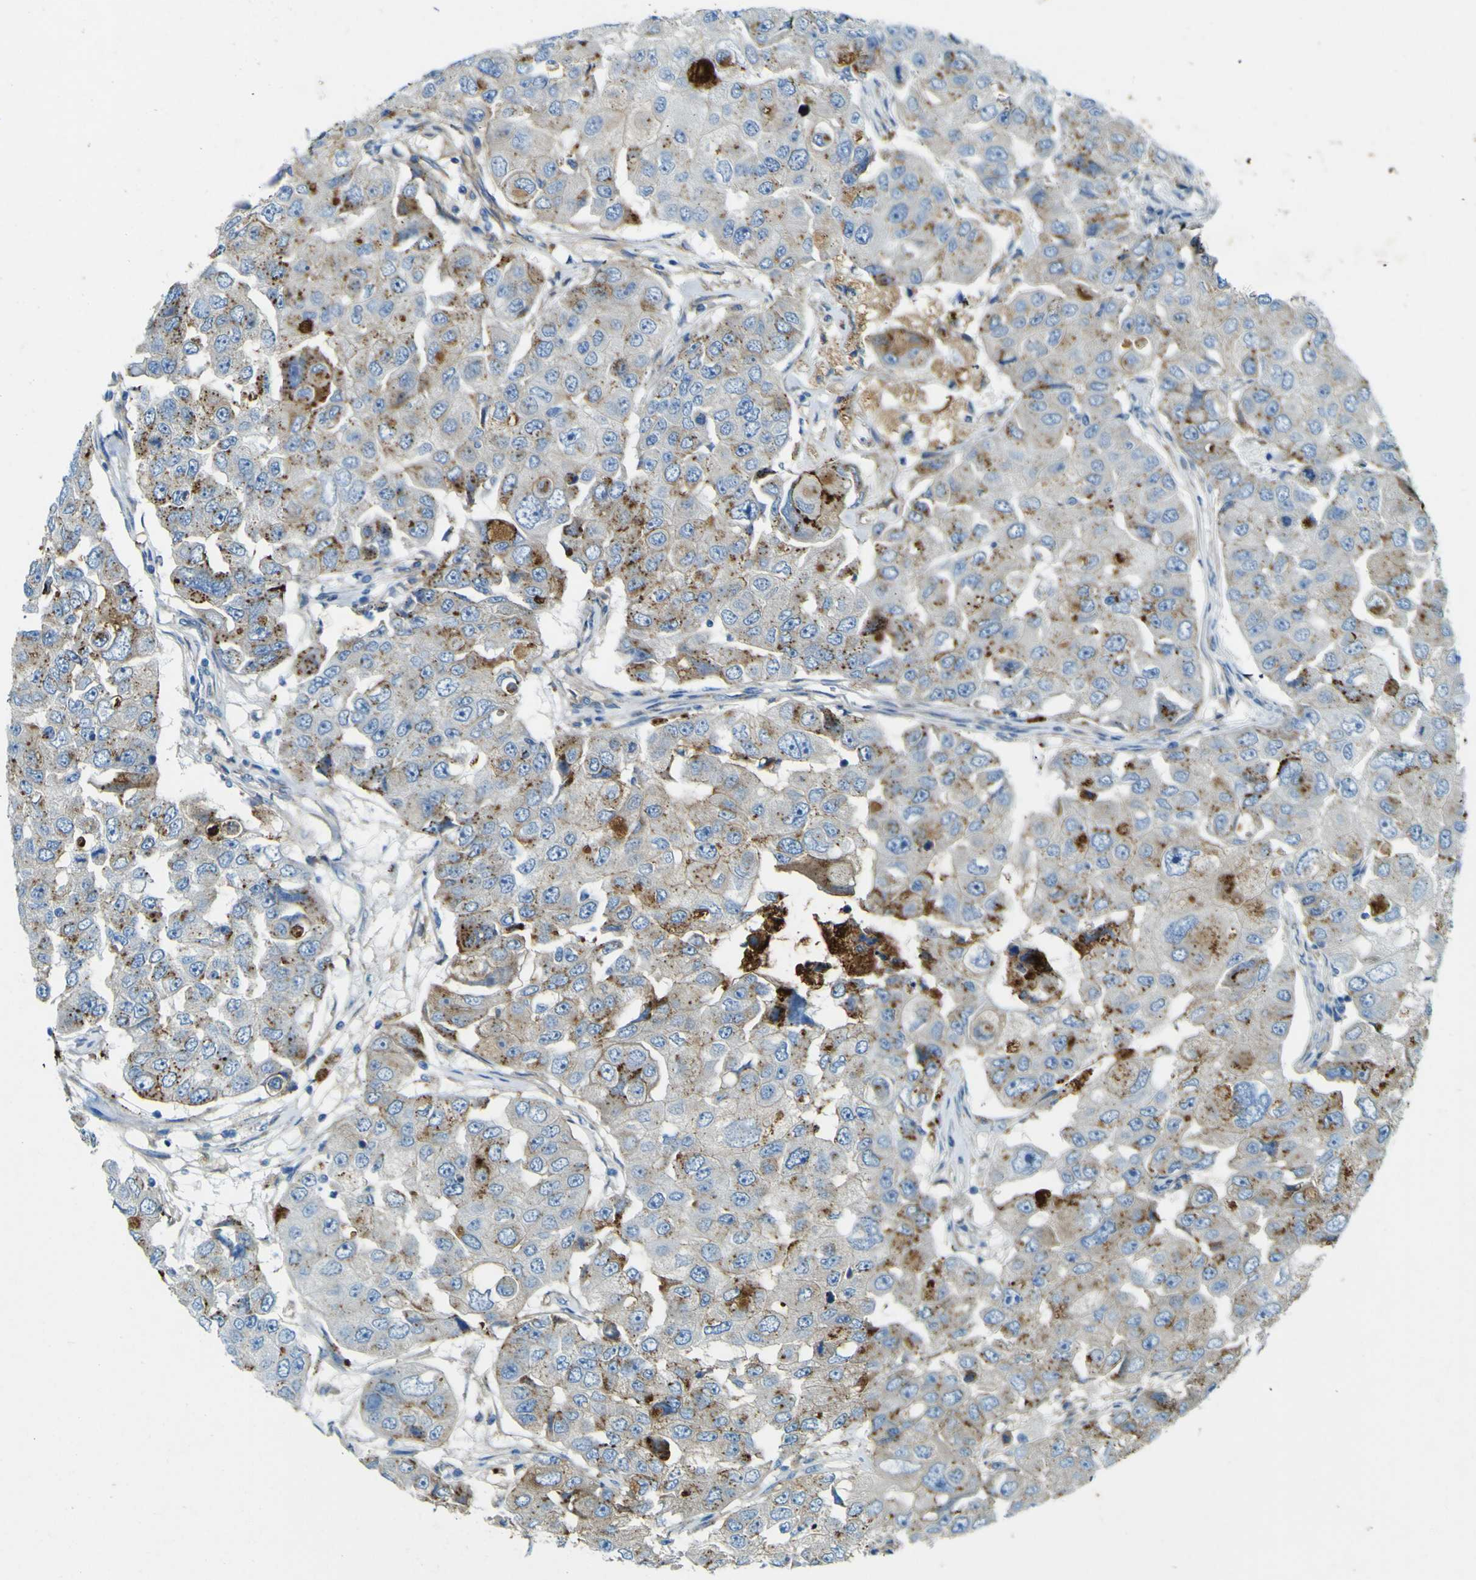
{"staining": {"intensity": "moderate", "quantity": "25%-75%", "location": "cytoplasmic/membranous"}, "tissue": "breast cancer", "cell_type": "Tumor cells", "image_type": "cancer", "snomed": [{"axis": "morphology", "description": "Duct carcinoma"}, {"axis": "topography", "description": "Breast"}], "caption": "Moderate cytoplasmic/membranous expression for a protein is identified in about 25%-75% of tumor cells of breast invasive ductal carcinoma using immunohistochemistry.", "gene": "PDE9A", "patient": {"sex": "female", "age": 27}}